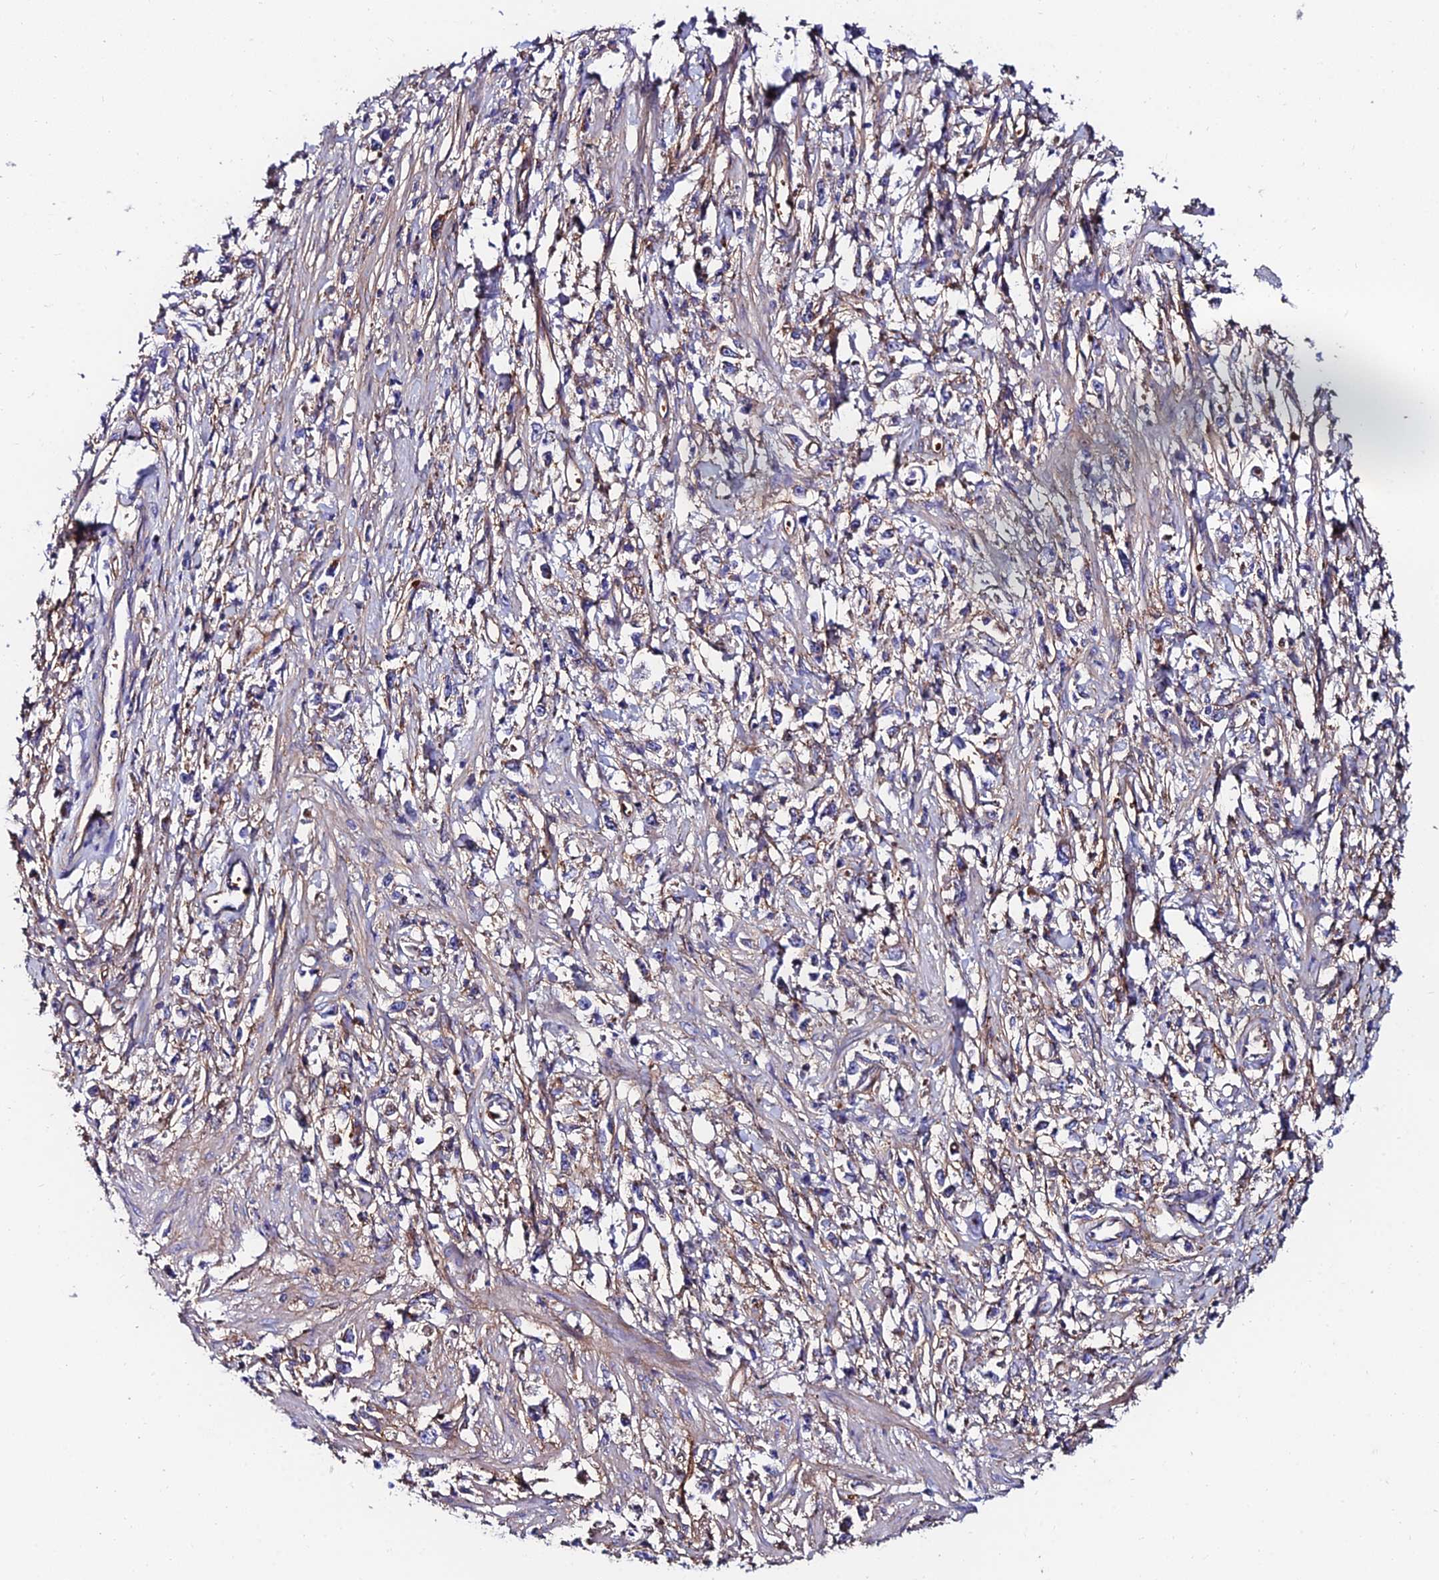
{"staining": {"intensity": "negative", "quantity": "none", "location": "none"}, "tissue": "stomach cancer", "cell_type": "Tumor cells", "image_type": "cancer", "snomed": [{"axis": "morphology", "description": "Adenocarcinoma, NOS"}, {"axis": "topography", "description": "Stomach"}], "caption": "This is an immunohistochemistry photomicrograph of human adenocarcinoma (stomach). There is no staining in tumor cells.", "gene": "ADGRF3", "patient": {"sex": "female", "age": 59}}